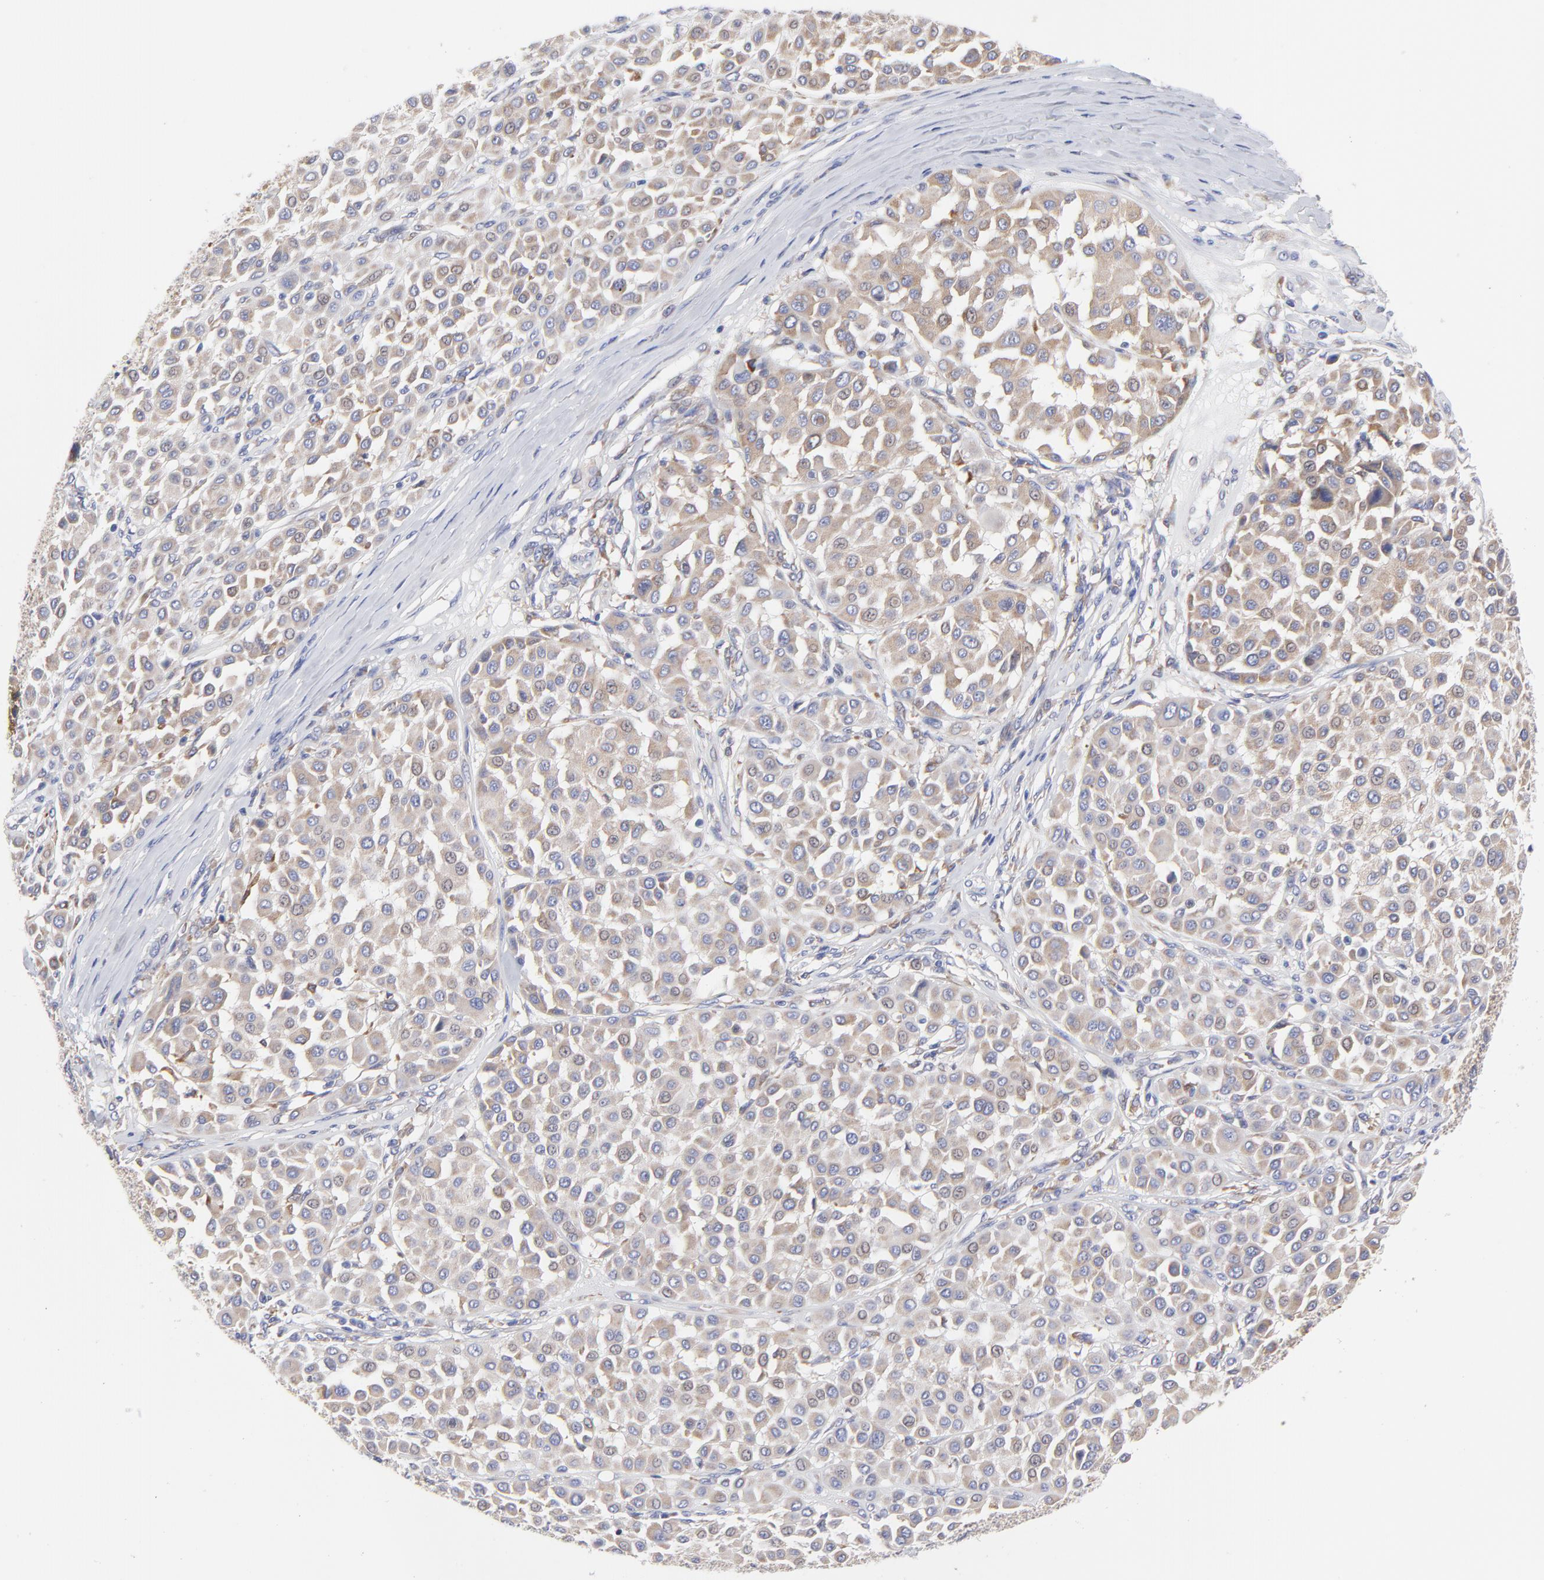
{"staining": {"intensity": "moderate", "quantity": ">75%", "location": "cytoplasmic/membranous"}, "tissue": "melanoma", "cell_type": "Tumor cells", "image_type": "cancer", "snomed": [{"axis": "morphology", "description": "Malignant melanoma, Metastatic site"}, {"axis": "topography", "description": "Soft tissue"}], "caption": "Melanoma stained for a protein (brown) shows moderate cytoplasmic/membranous positive expression in about >75% of tumor cells.", "gene": "MOSPD2", "patient": {"sex": "male", "age": 41}}